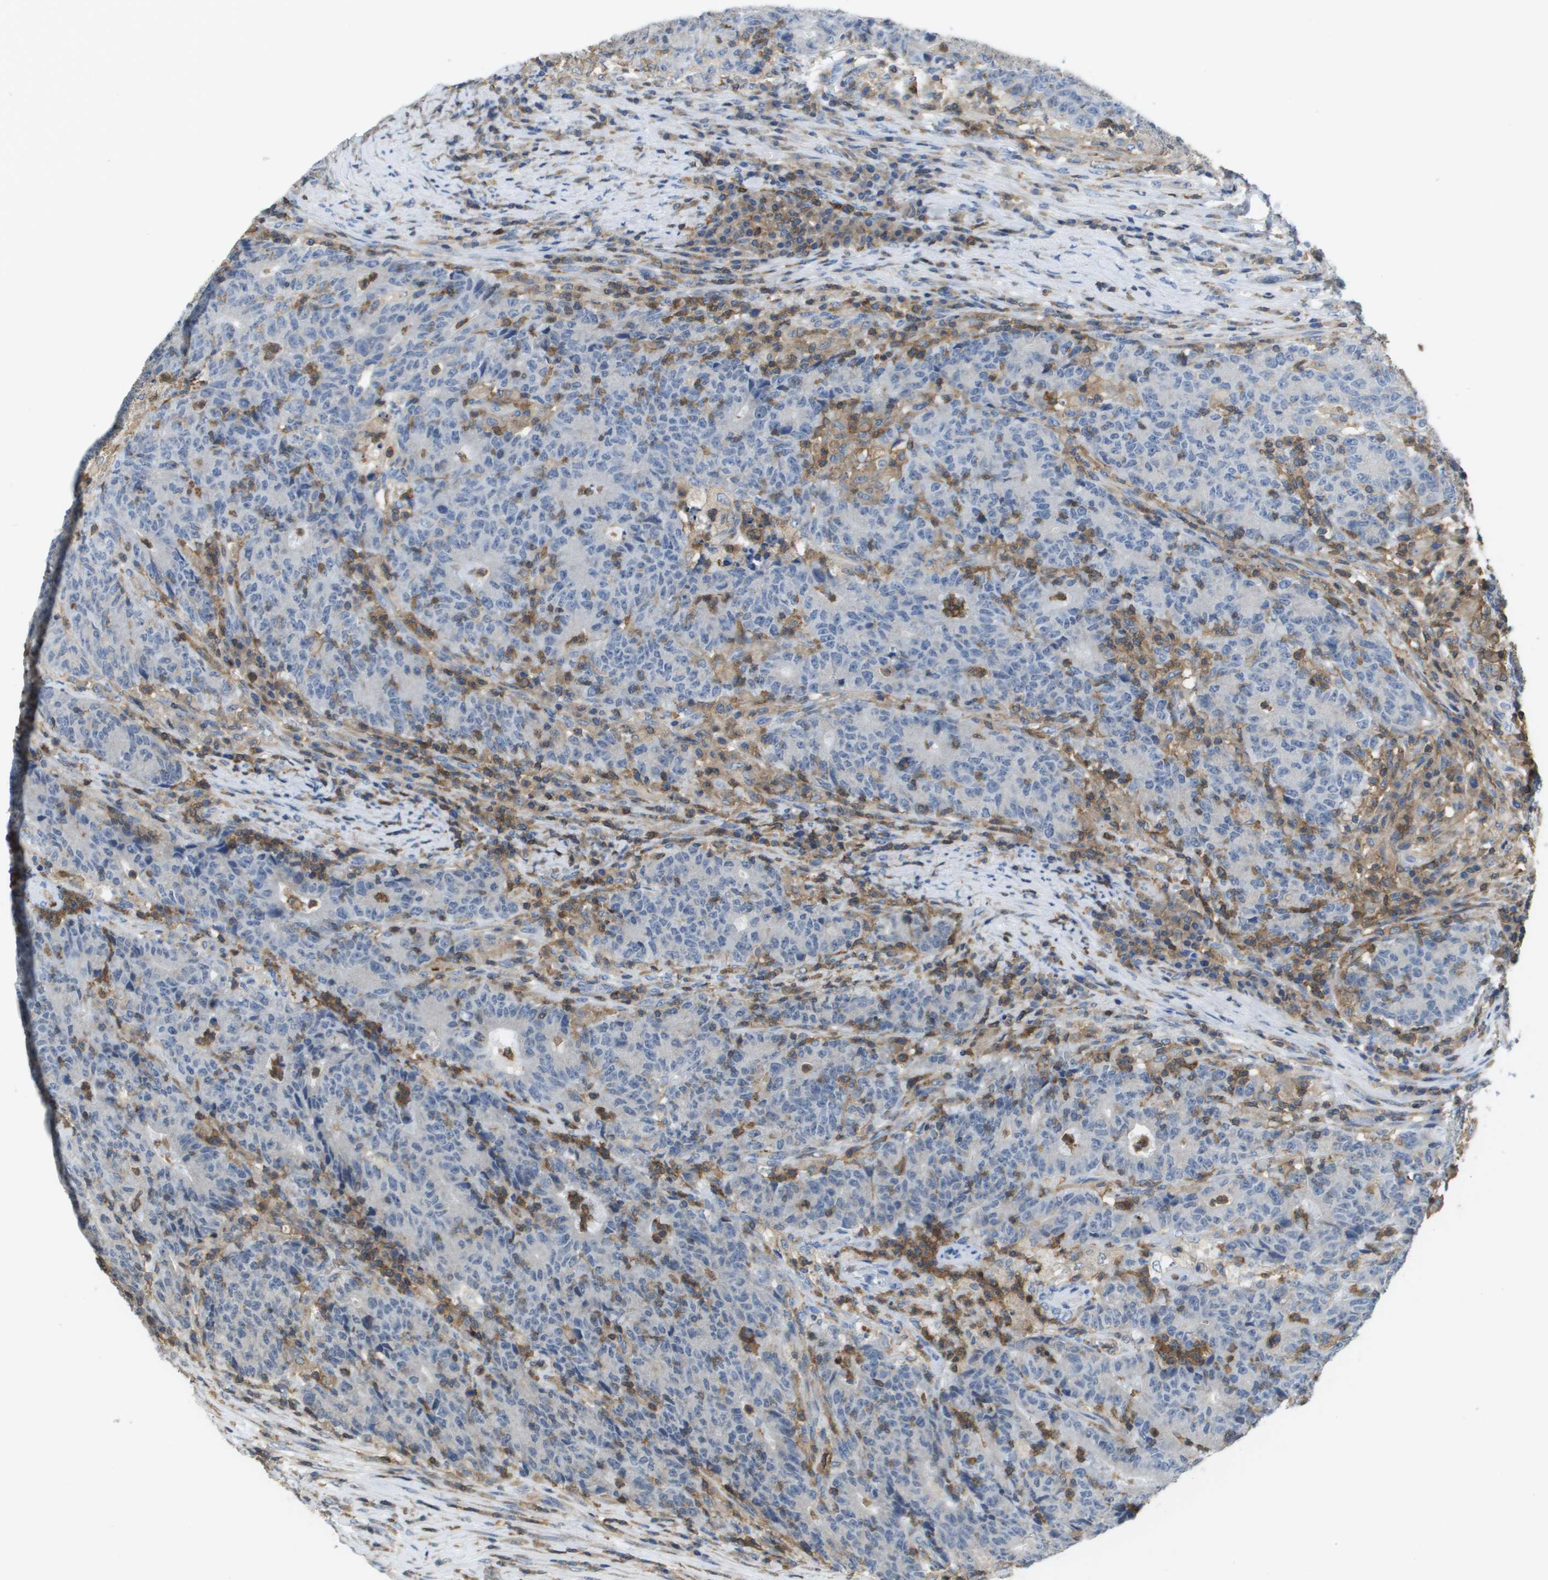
{"staining": {"intensity": "negative", "quantity": "none", "location": "none"}, "tissue": "colorectal cancer", "cell_type": "Tumor cells", "image_type": "cancer", "snomed": [{"axis": "morphology", "description": "Normal tissue, NOS"}, {"axis": "morphology", "description": "Adenocarcinoma, NOS"}, {"axis": "topography", "description": "Colon"}], "caption": "An immunohistochemistry (IHC) image of adenocarcinoma (colorectal) is shown. There is no staining in tumor cells of adenocarcinoma (colorectal). (Brightfield microscopy of DAB immunohistochemistry at high magnification).", "gene": "RCSD1", "patient": {"sex": "female", "age": 75}}